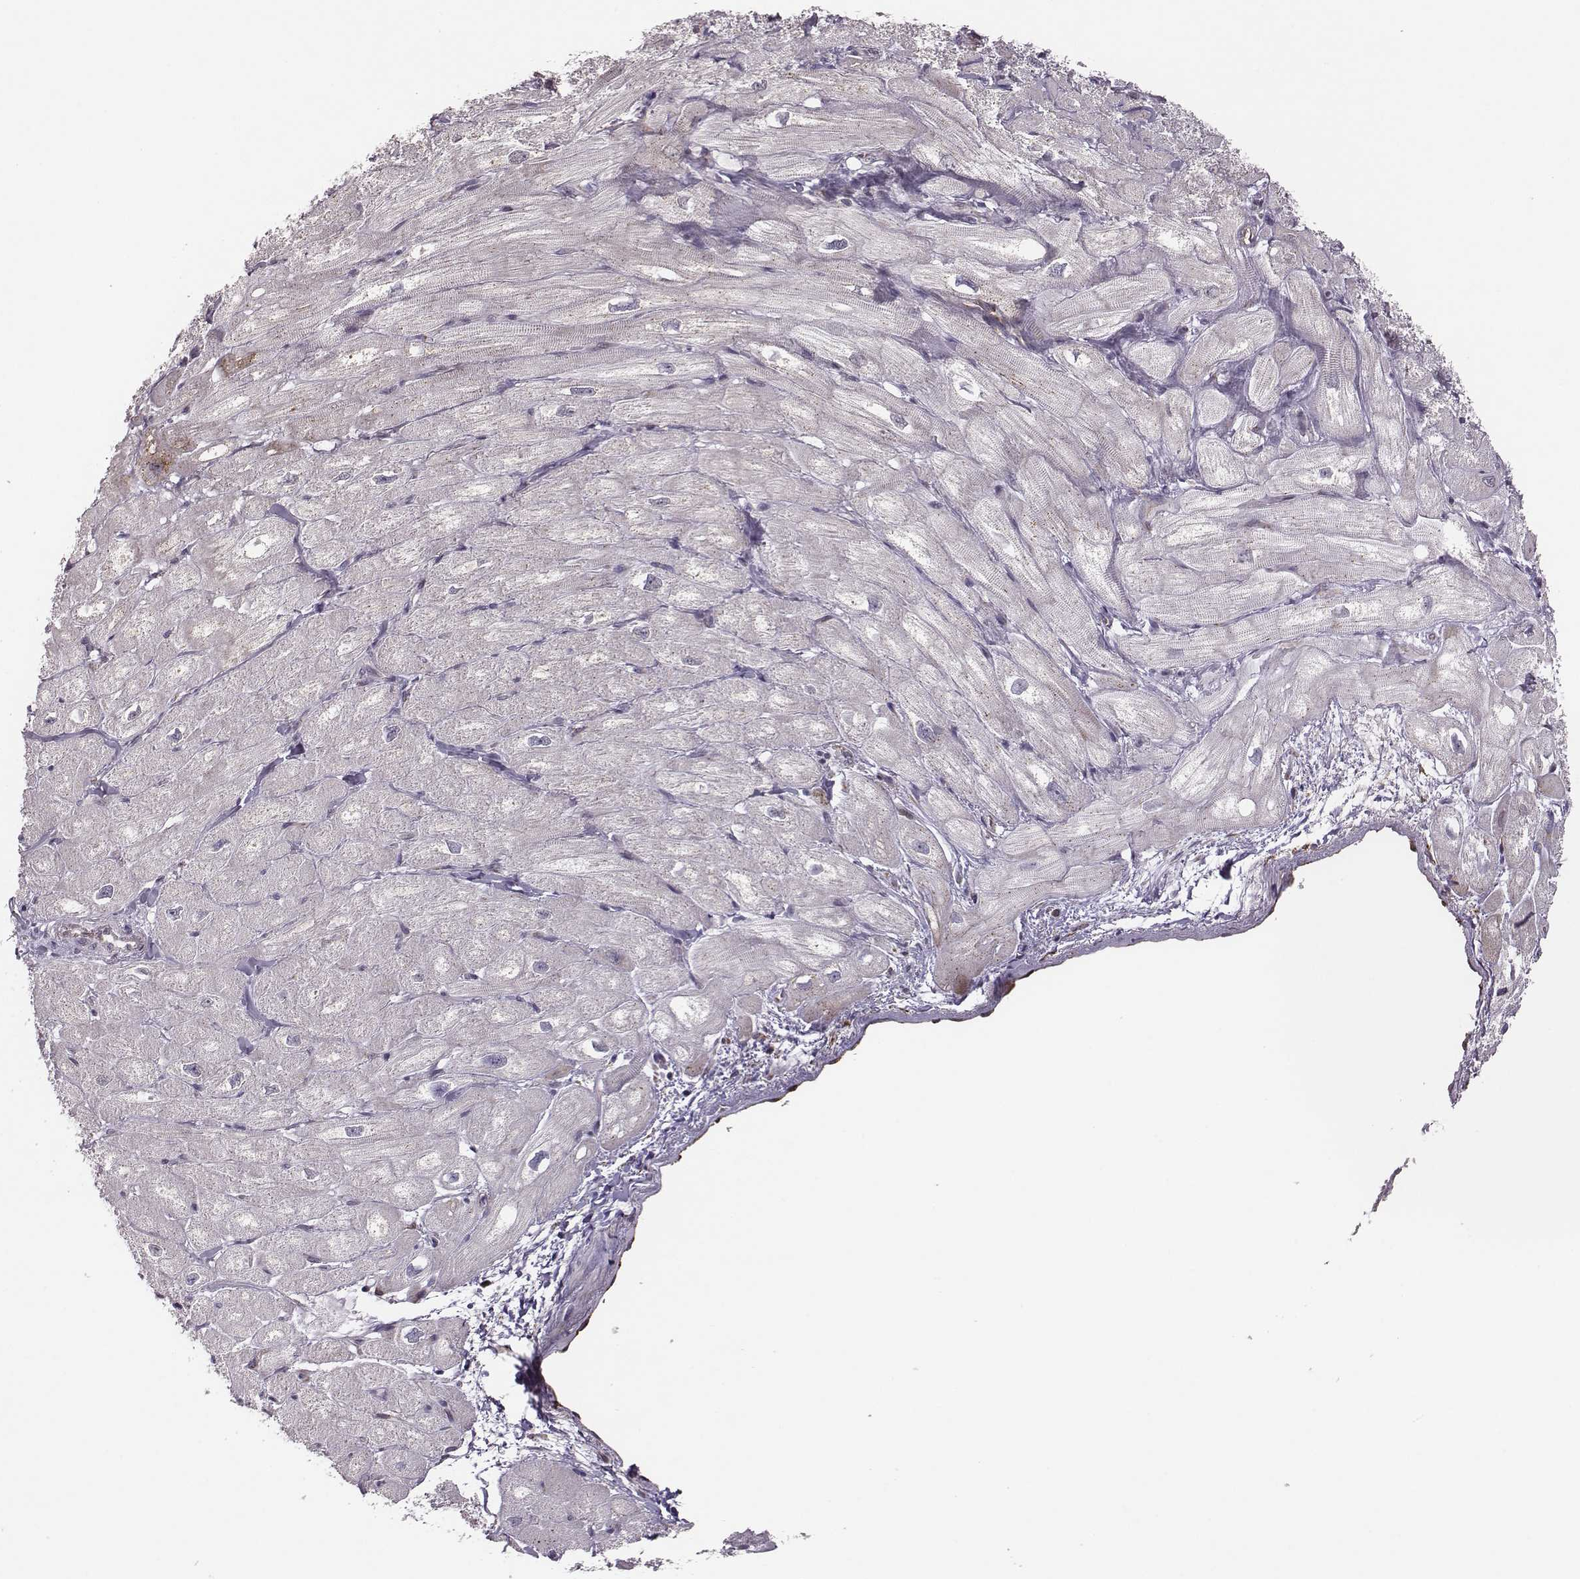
{"staining": {"intensity": "negative", "quantity": "none", "location": "none"}, "tissue": "heart muscle", "cell_type": "Cardiomyocytes", "image_type": "normal", "snomed": [{"axis": "morphology", "description": "Normal tissue, NOS"}, {"axis": "topography", "description": "Heart"}], "caption": "Immunohistochemistry (IHC) of benign human heart muscle demonstrates no staining in cardiomyocytes.", "gene": "SELENOI", "patient": {"sex": "male", "age": 60}}